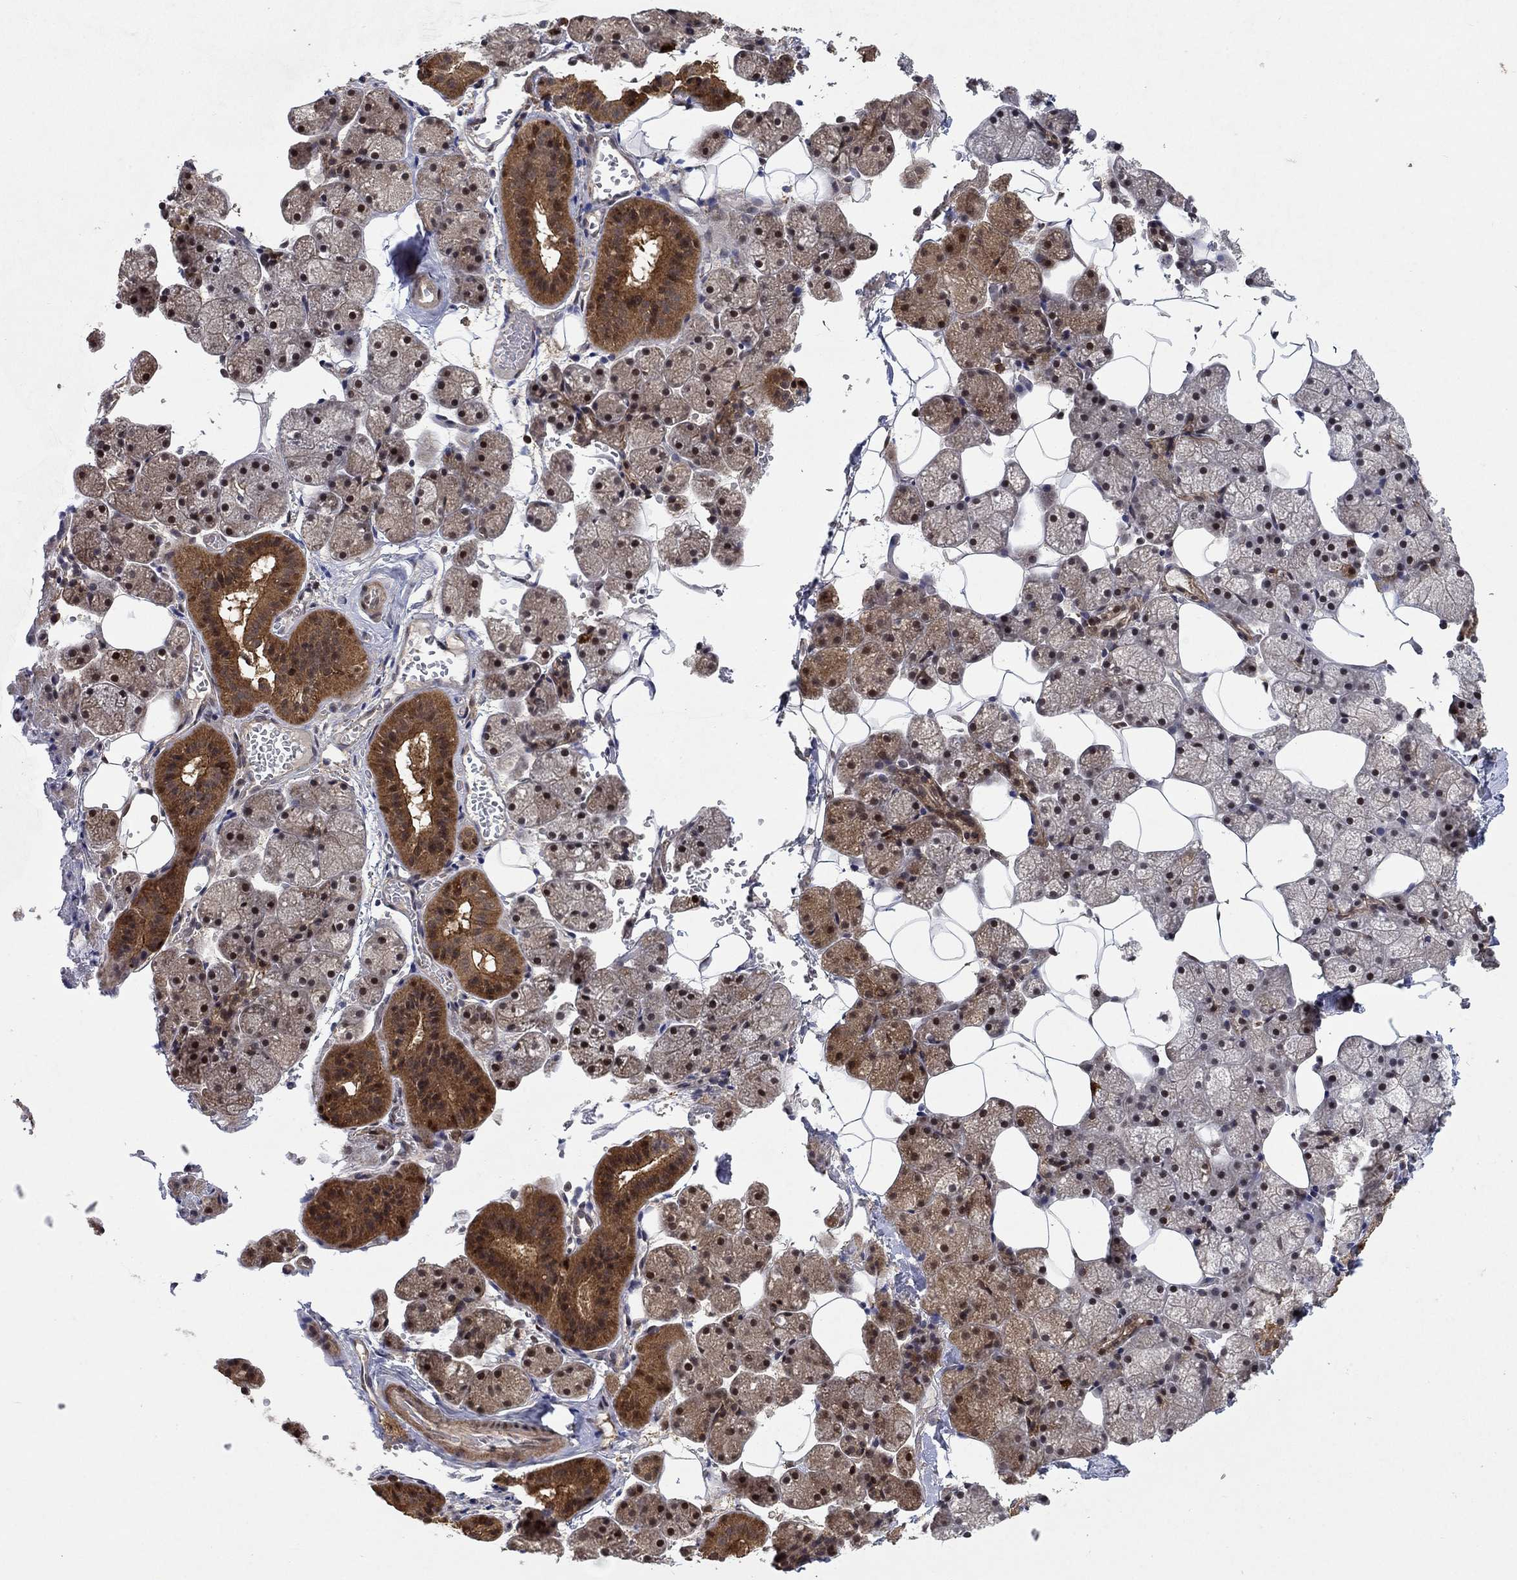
{"staining": {"intensity": "strong", "quantity": "<25%", "location": "cytoplasmic/membranous,nuclear"}, "tissue": "salivary gland", "cell_type": "Glandular cells", "image_type": "normal", "snomed": [{"axis": "morphology", "description": "Normal tissue, NOS"}, {"axis": "topography", "description": "Salivary gland"}], "caption": "Protein expression analysis of normal human salivary gland reveals strong cytoplasmic/membranous,nuclear positivity in about <25% of glandular cells. (DAB (3,3'-diaminobenzidine) IHC, brown staining for protein, blue staining for nuclei).", "gene": "CCDC66", "patient": {"sex": "male", "age": 38}}